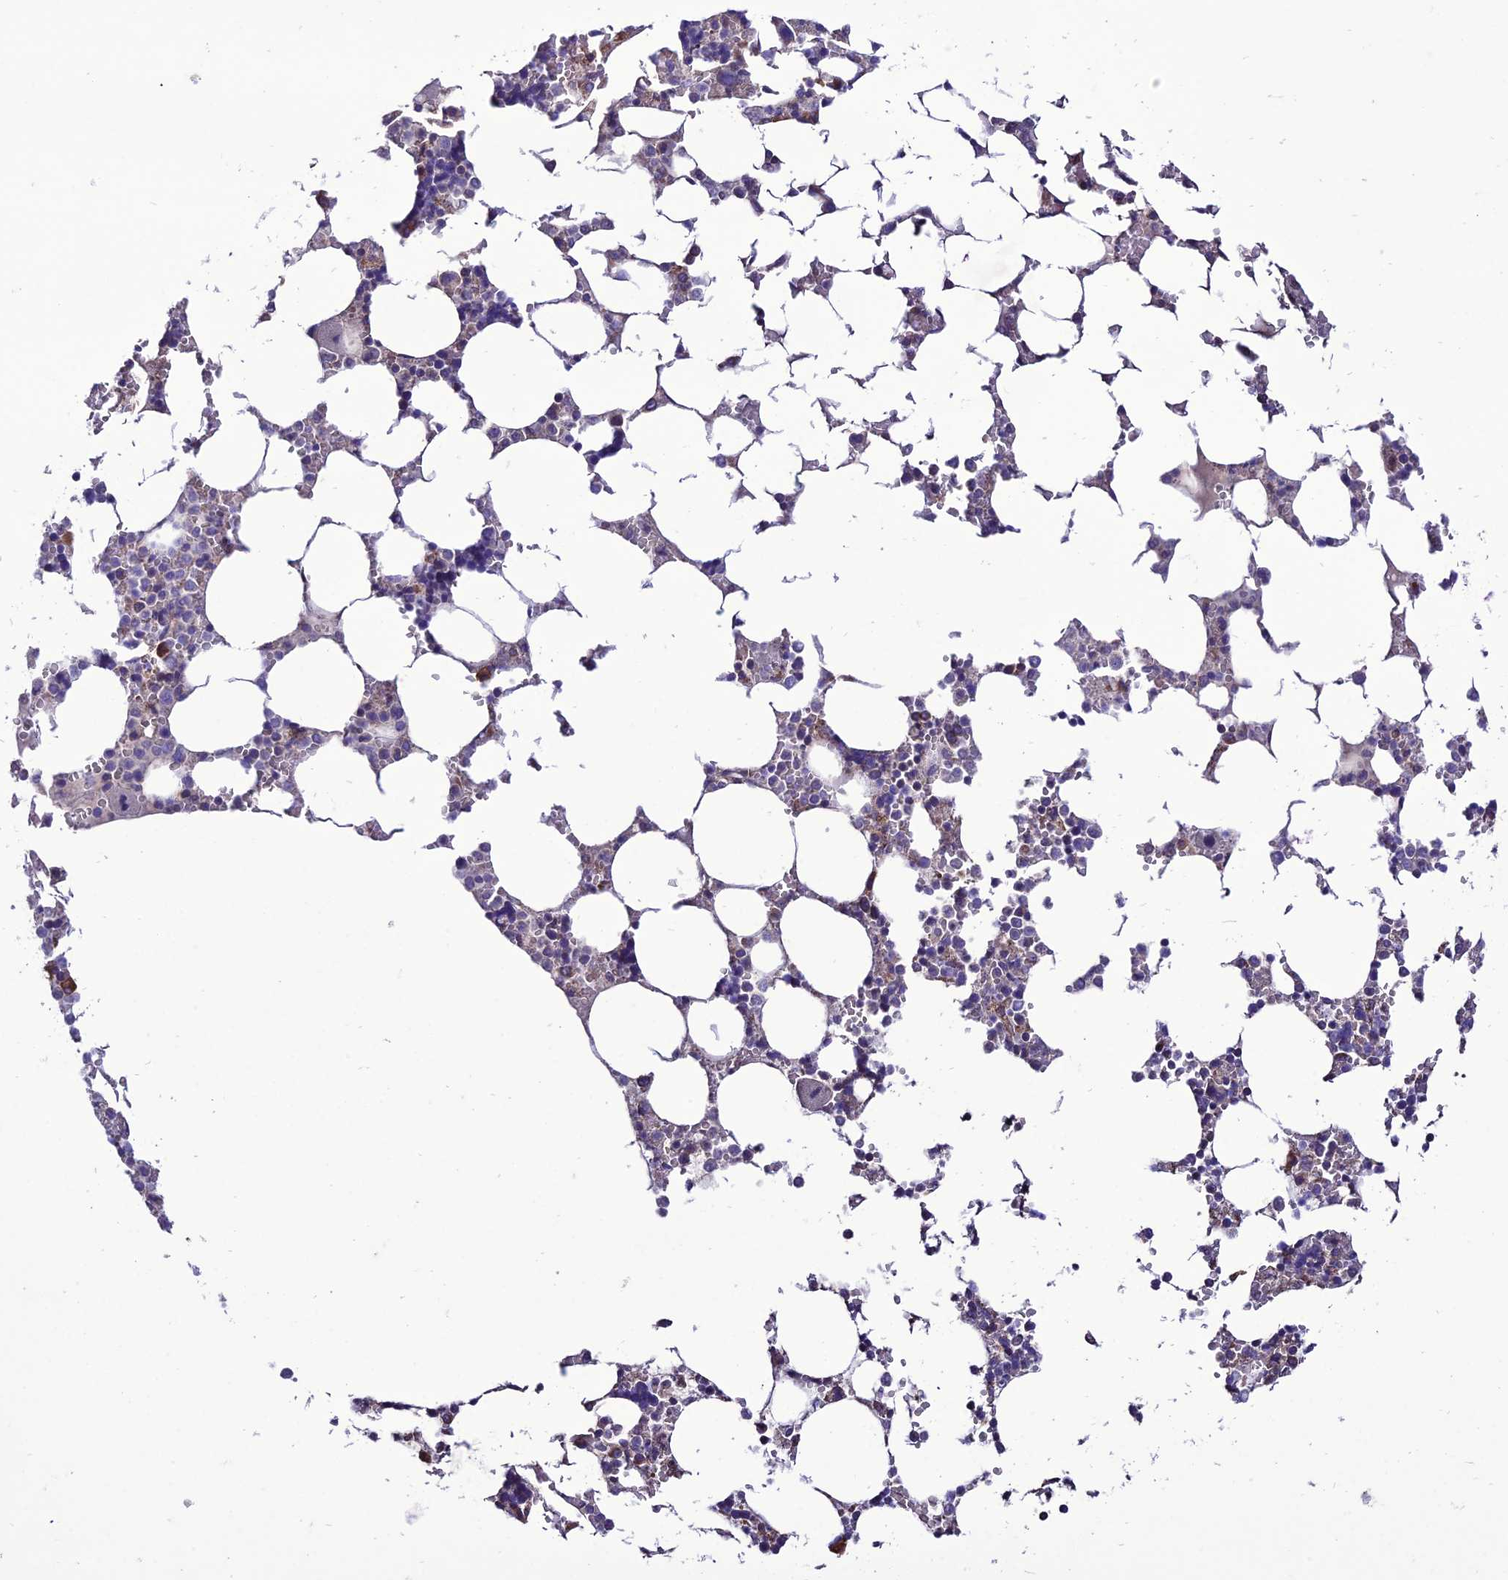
{"staining": {"intensity": "moderate", "quantity": "<25%", "location": "cytoplasmic/membranous"}, "tissue": "bone marrow", "cell_type": "Hematopoietic cells", "image_type": "normal", "snomed": [{"axis": "morphology", "description": "Normal tissue, NOS"}, {"axis": "topography", "description": "Bone marrow"}], "caption": "An image of bone marrow stained for a protein exhibits moderate cytoplasmic/membranous brown staining in hematopoietic cells. (DAB (3,3'-diaminobenzidine) IHC with brightfield microscopy, high magnification).", "gene": "HOGA1", "patient": {"sex": "male", "age": 64}}